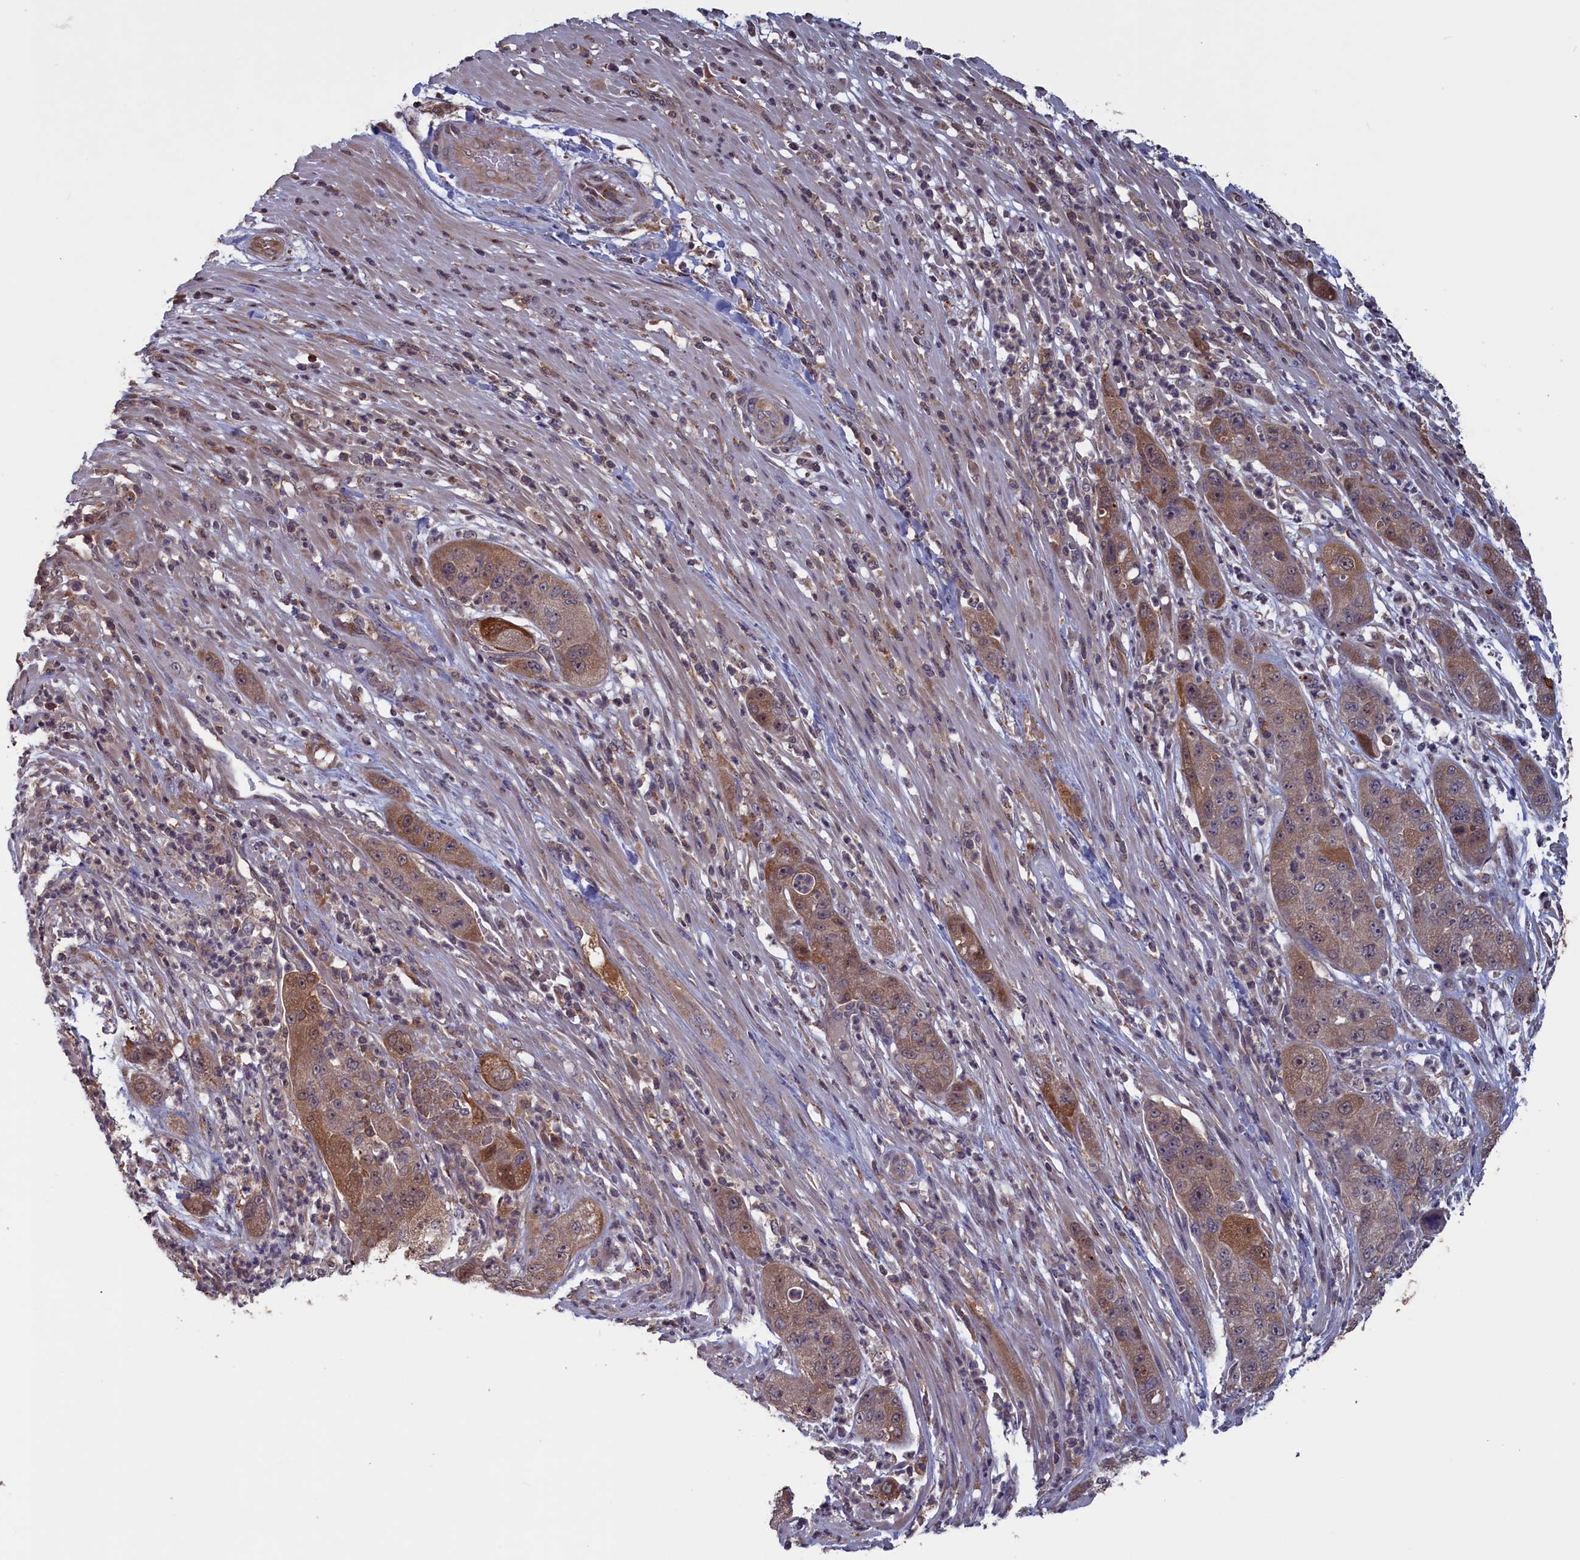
{"staining": {"intensity": "moderate", "quantity": ">75%", "location": "cytoplasmic/membranous"}, "tissue": "pancreatic cancer", "cell_type": "Tumor cells", "image_type": "cancer", "snomed": [{"axis": "morphology", "description": "Adenocarcinoma, NOS"}, {"axis": "topography", "description": "Pancreas"}], "caption": "Tumor cells demonstrate medium levels of moderate cytoplasmic/membranous staining in about >75% of cells in human adenocarcinoma (pancreatic).", "gene": "CACTIN", "patient": {"sex": "female", "age": 78}}